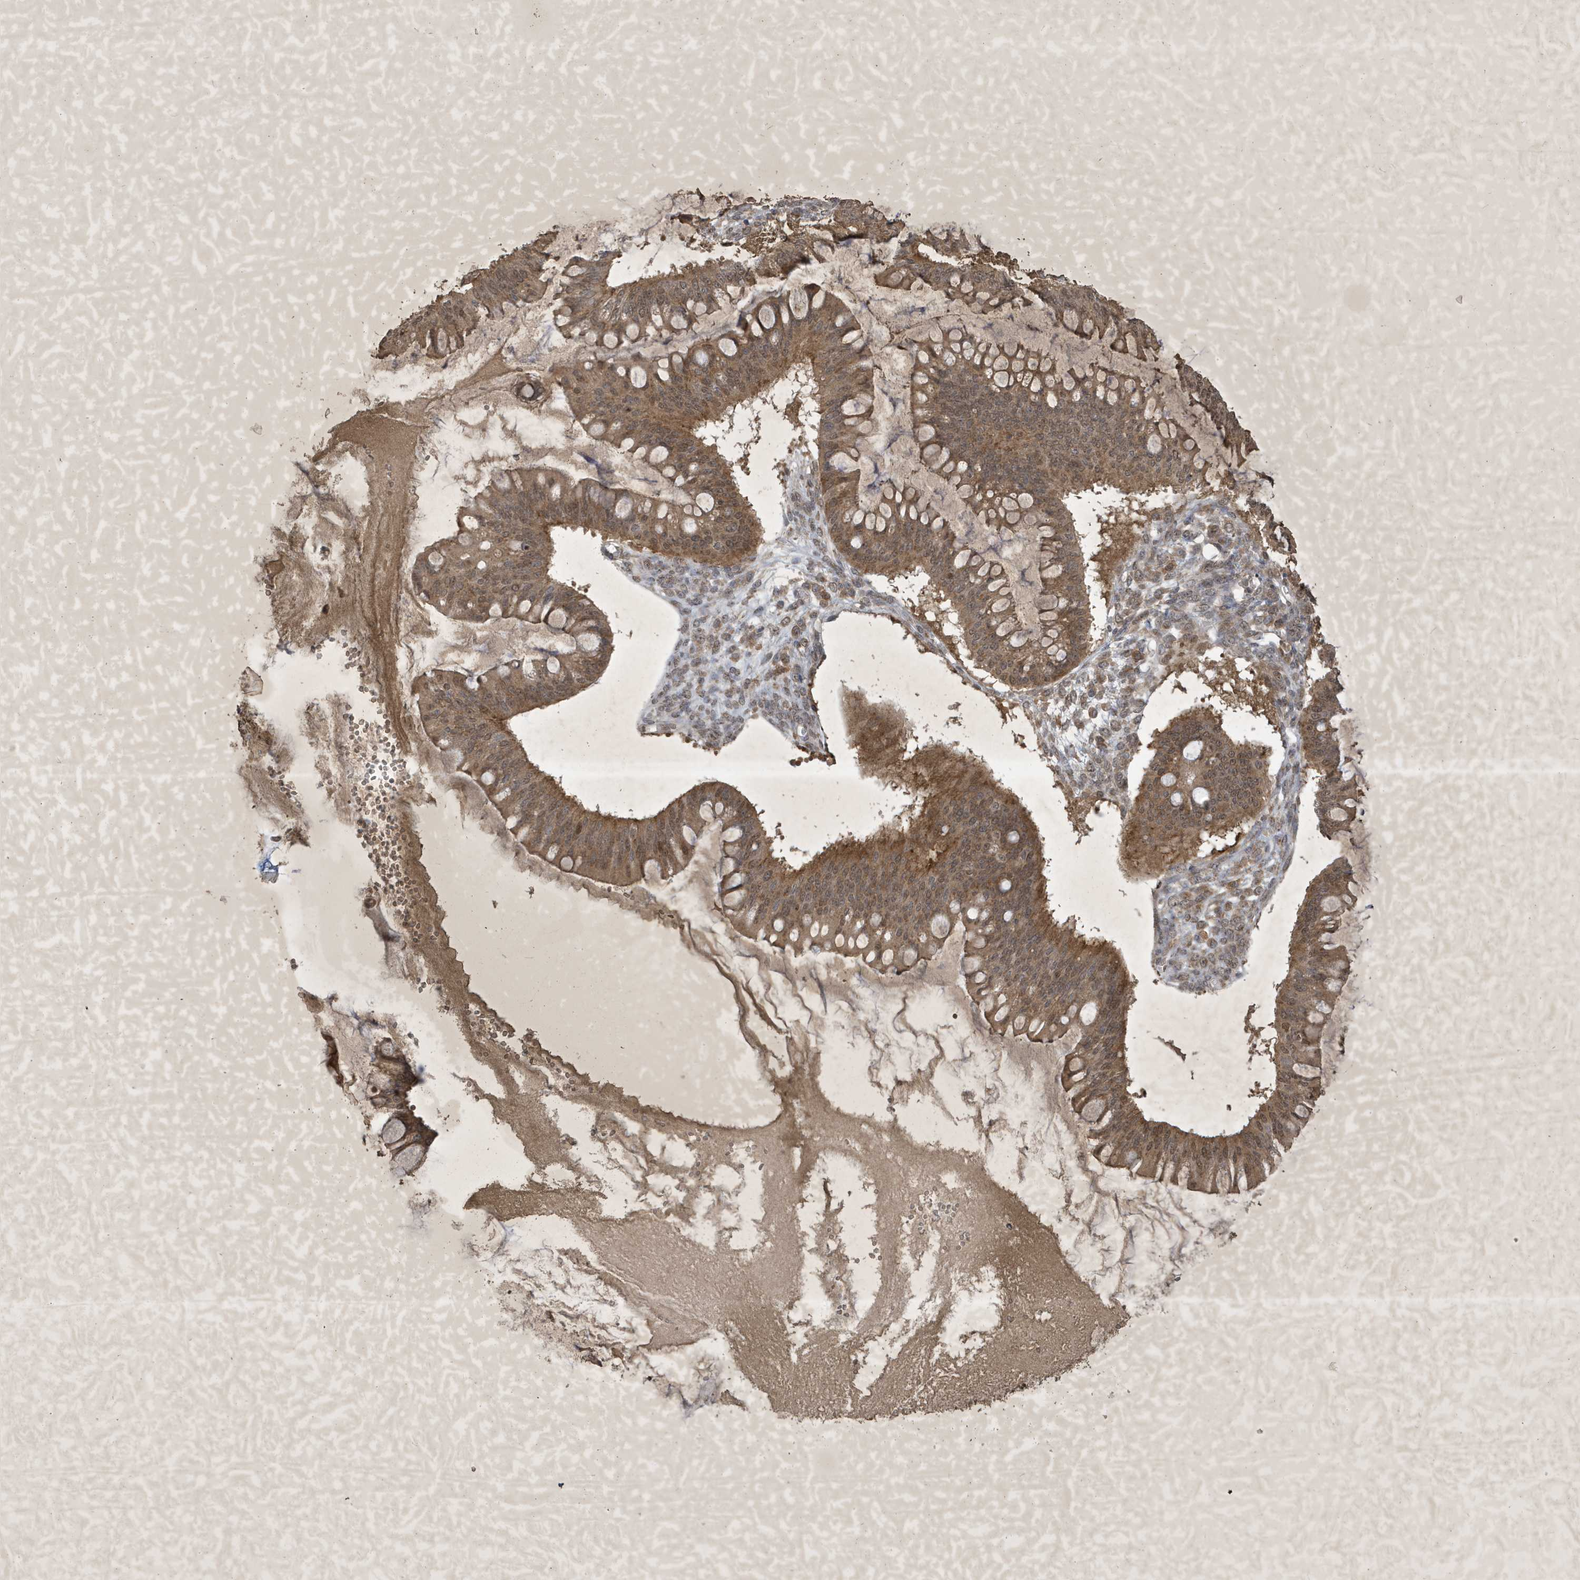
{"staining": {"intensity": "moderate", "quantity": ">75%", "location": "cytoplasmic/membranous,nuclear"}, "tissue": "ovarian cancer", "cell_type": "Tumor cells", "image_type": "cancer", "snomed": [{"axis": "morphology", "description": "Cystadenocarcinoma, mucinous, NOS"}, {"axis": "topography", "description": "Ovary"}], "caption": "Immunohistochemistry (DAB) staining of human ovarian cancer demonstrates moderate cytoplasmic/membranous and nuclear protein staining in approximately >75% of tumor cells.", "gene": "STX10", "patient": {"sex": "female", "age": 73}}